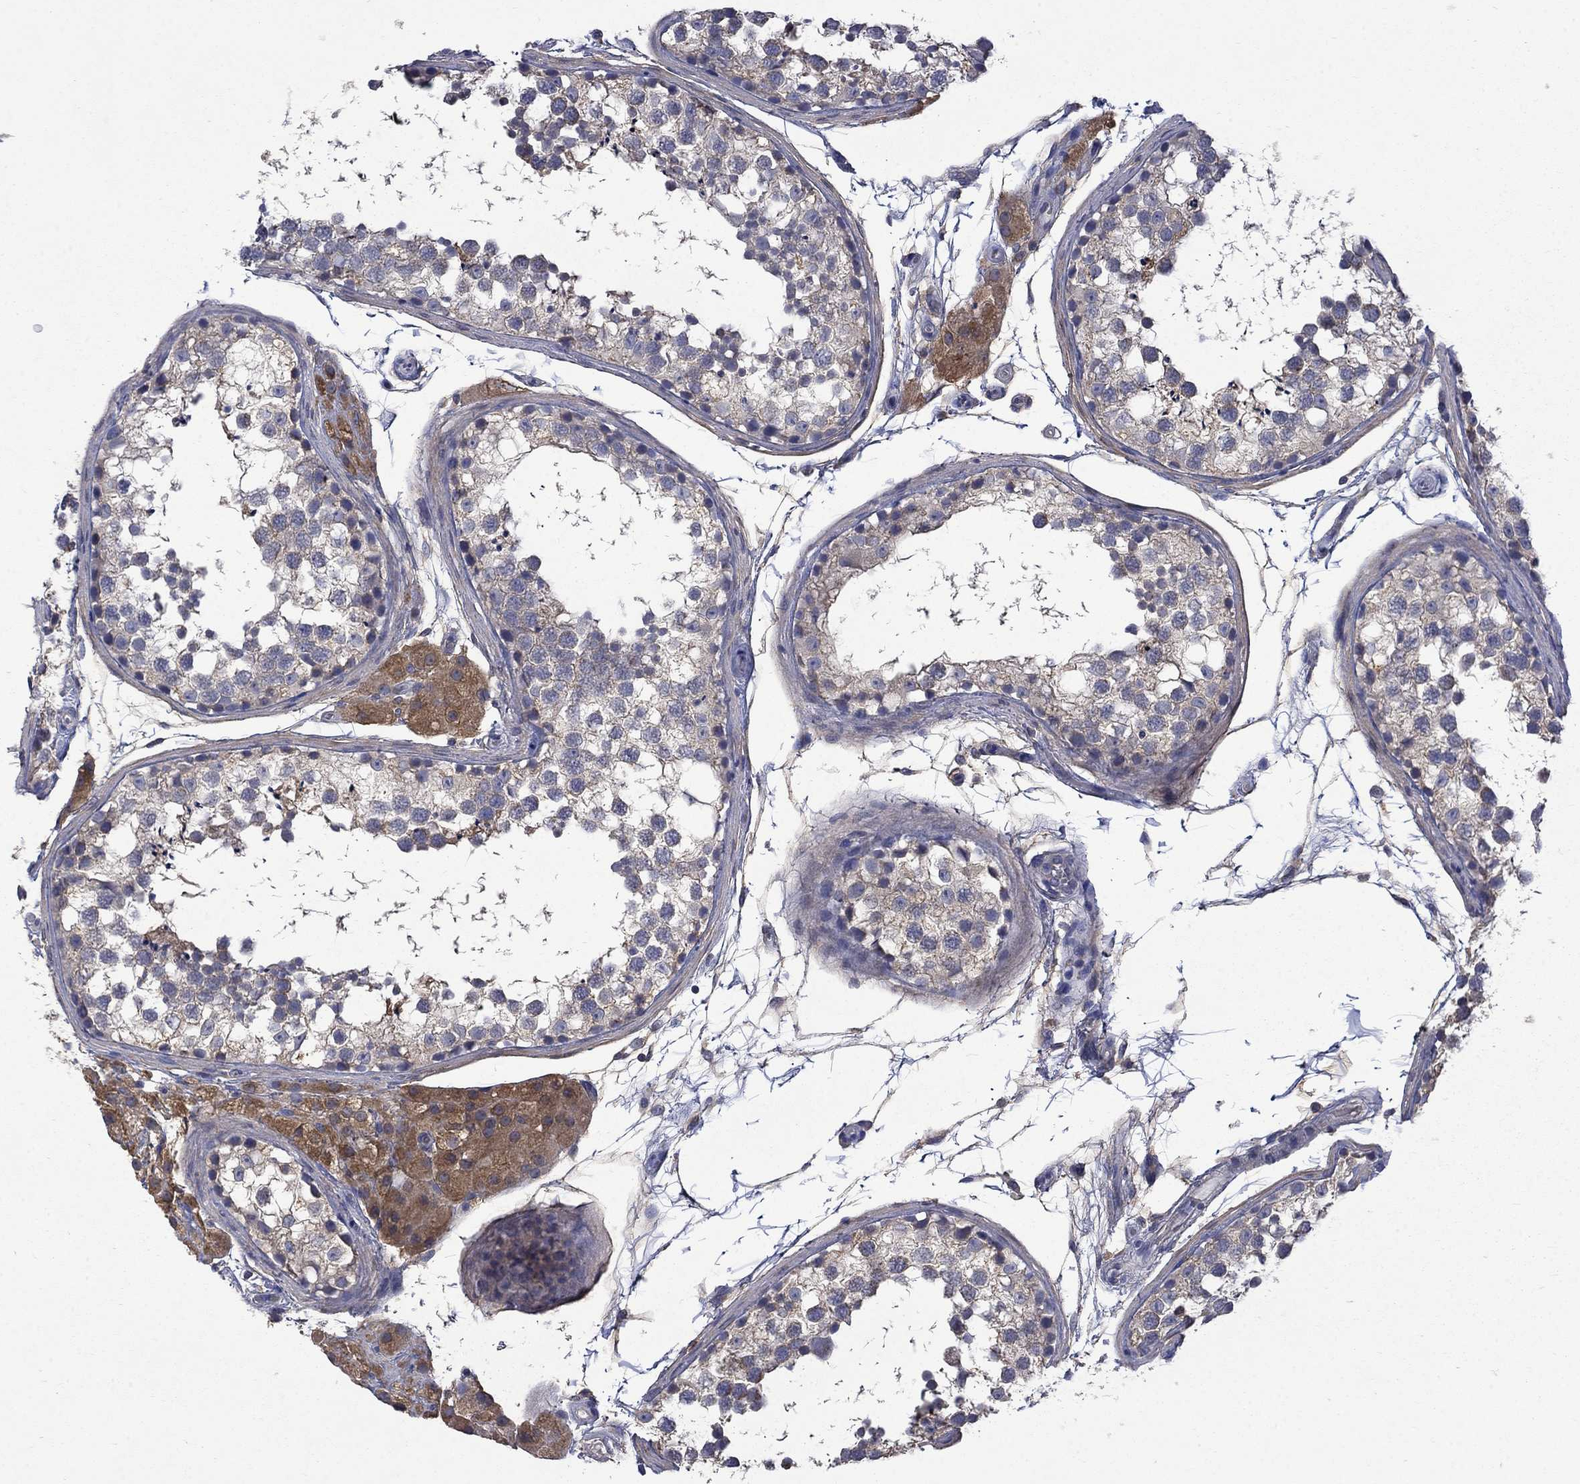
{"staining": {"intensity": "negative", "quantity": "none", "location": "none"}, "tissue": "testis", "cell_type": "Cells in seminiferous ducts", "image_type": "normal", "snomed": [{"axis": "morphology", "description": "Normal tissue, NOS"}, {"axis": "morphology", "description": "Seminoma, NOS"}, {"axis": "topography", "description": "Testis"}], "caption": "This is an immunohistochemistry image of normal human testis. There is no staining in cells in seminiferous ducts.", "gene": "HSPA12A", "patient": {"sex": "male", "age": 65}}